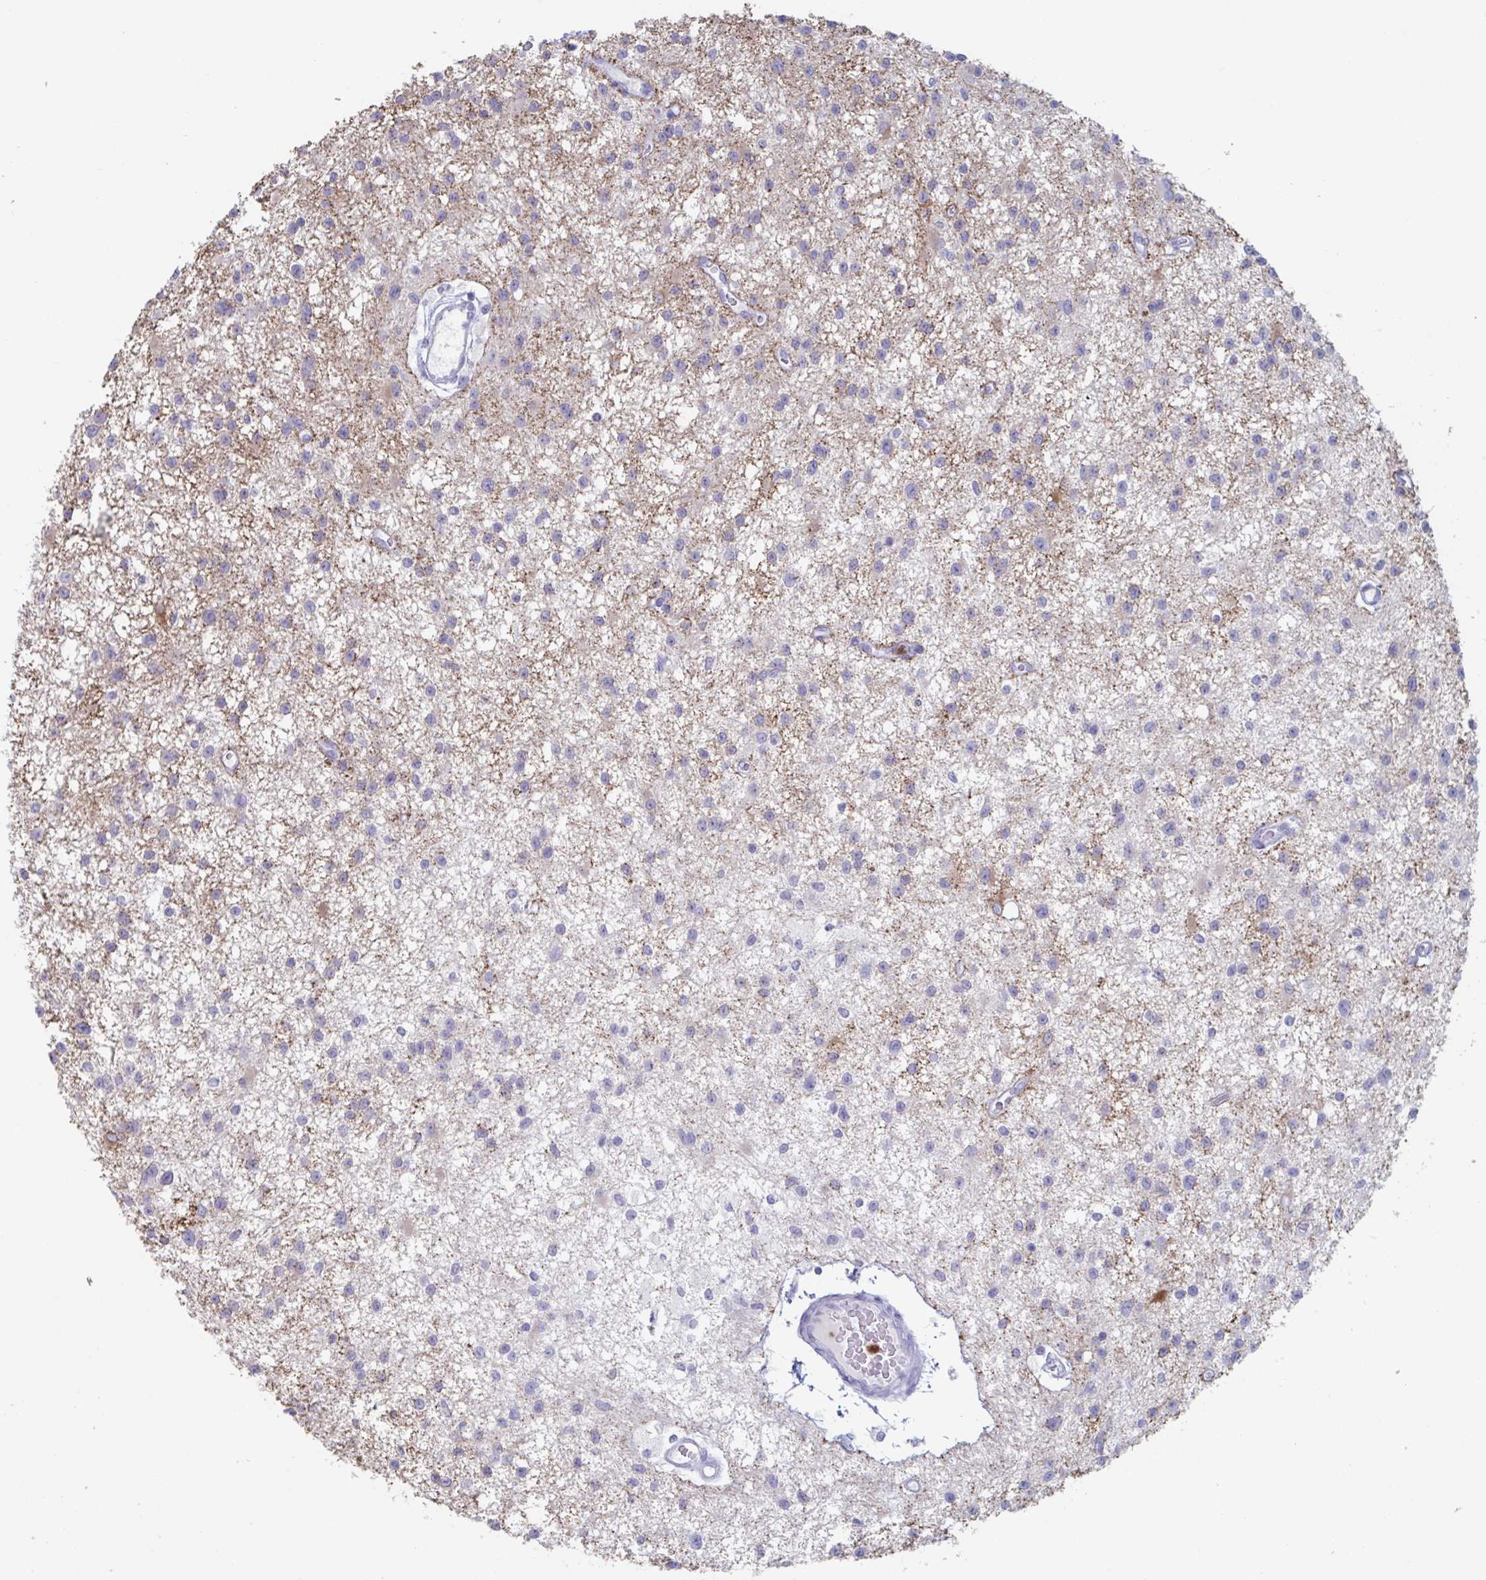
{"staining": {"intensity": "weak", "quantity": "<25%", "location": "cytoplasmic/membranous"}, "tissue": "glioma", "cell_type": "Tumor cells", "image_type": "cancer", "snomed": [{"axis": "morphology", "description": "Glioma, malignant, Low grade"}, {"axis": "topography", "description": "Brain"}], "caption": "Tumor cells show no significant protein staining in malignant glioma (low-grade).", "gene": "CYP4F11", "patient": {"sex": "male", "age": 43}}